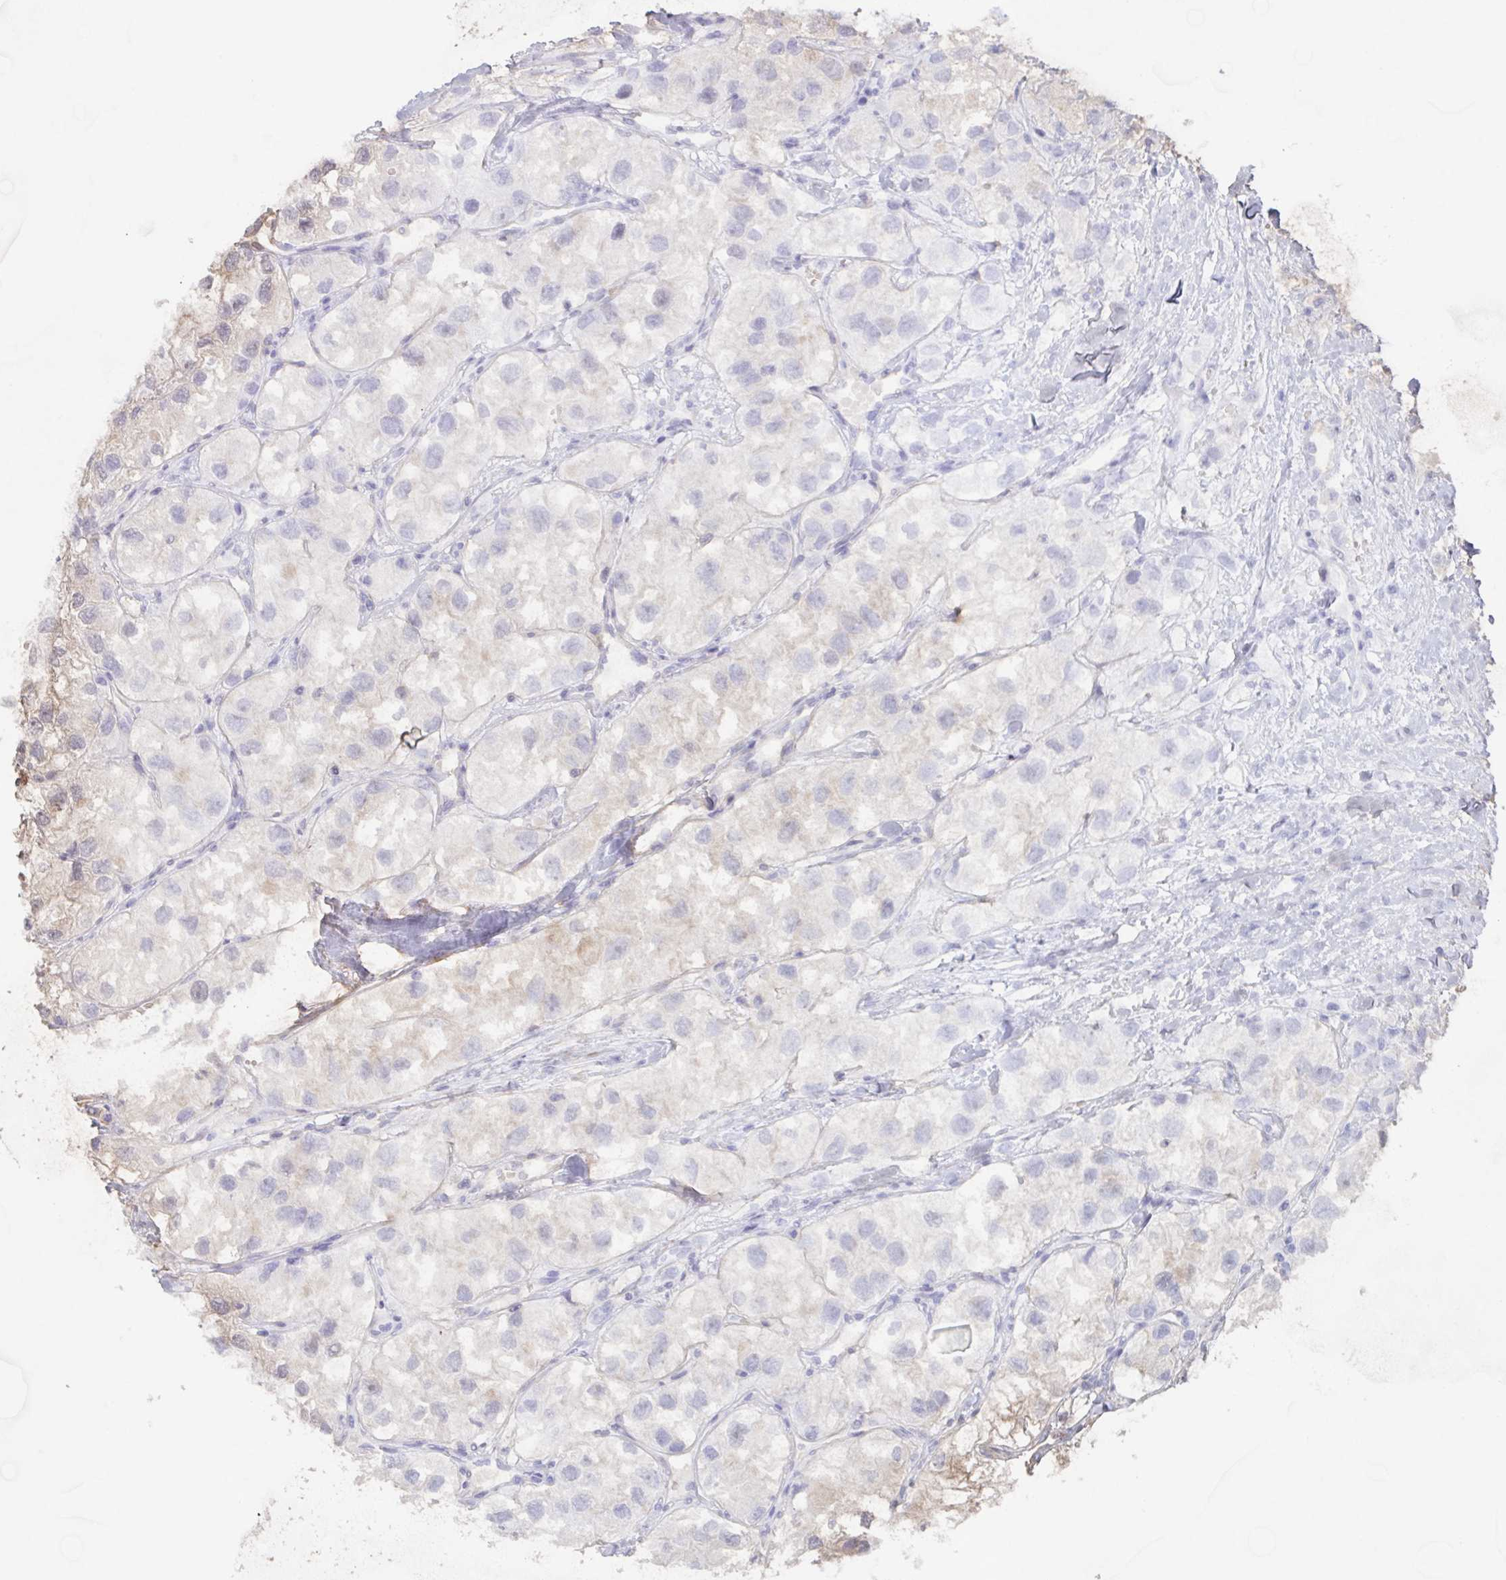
{"staining": {"intensity": "negative", "quantity": "none", "location": "none"}, "tissue": "renal cancer", "cell_type": "Tumor cells", "image_type": "cancer", "snomed": [{"axis": "morphology", "description": "Adenocarcinoma, NOS"}, {"axis": "topography", "description": "Kidney"}], "caption": "High magnification brightfield microscopy of renal adenocarcinoma stained with DAB (3,3'-diaminobenzidine) (brown) and counterstained with hematoxylin (blue): tumor cells show no significant expression.", "gene": "AGFG2", "patient": {"sex": "male", "age": 59}}